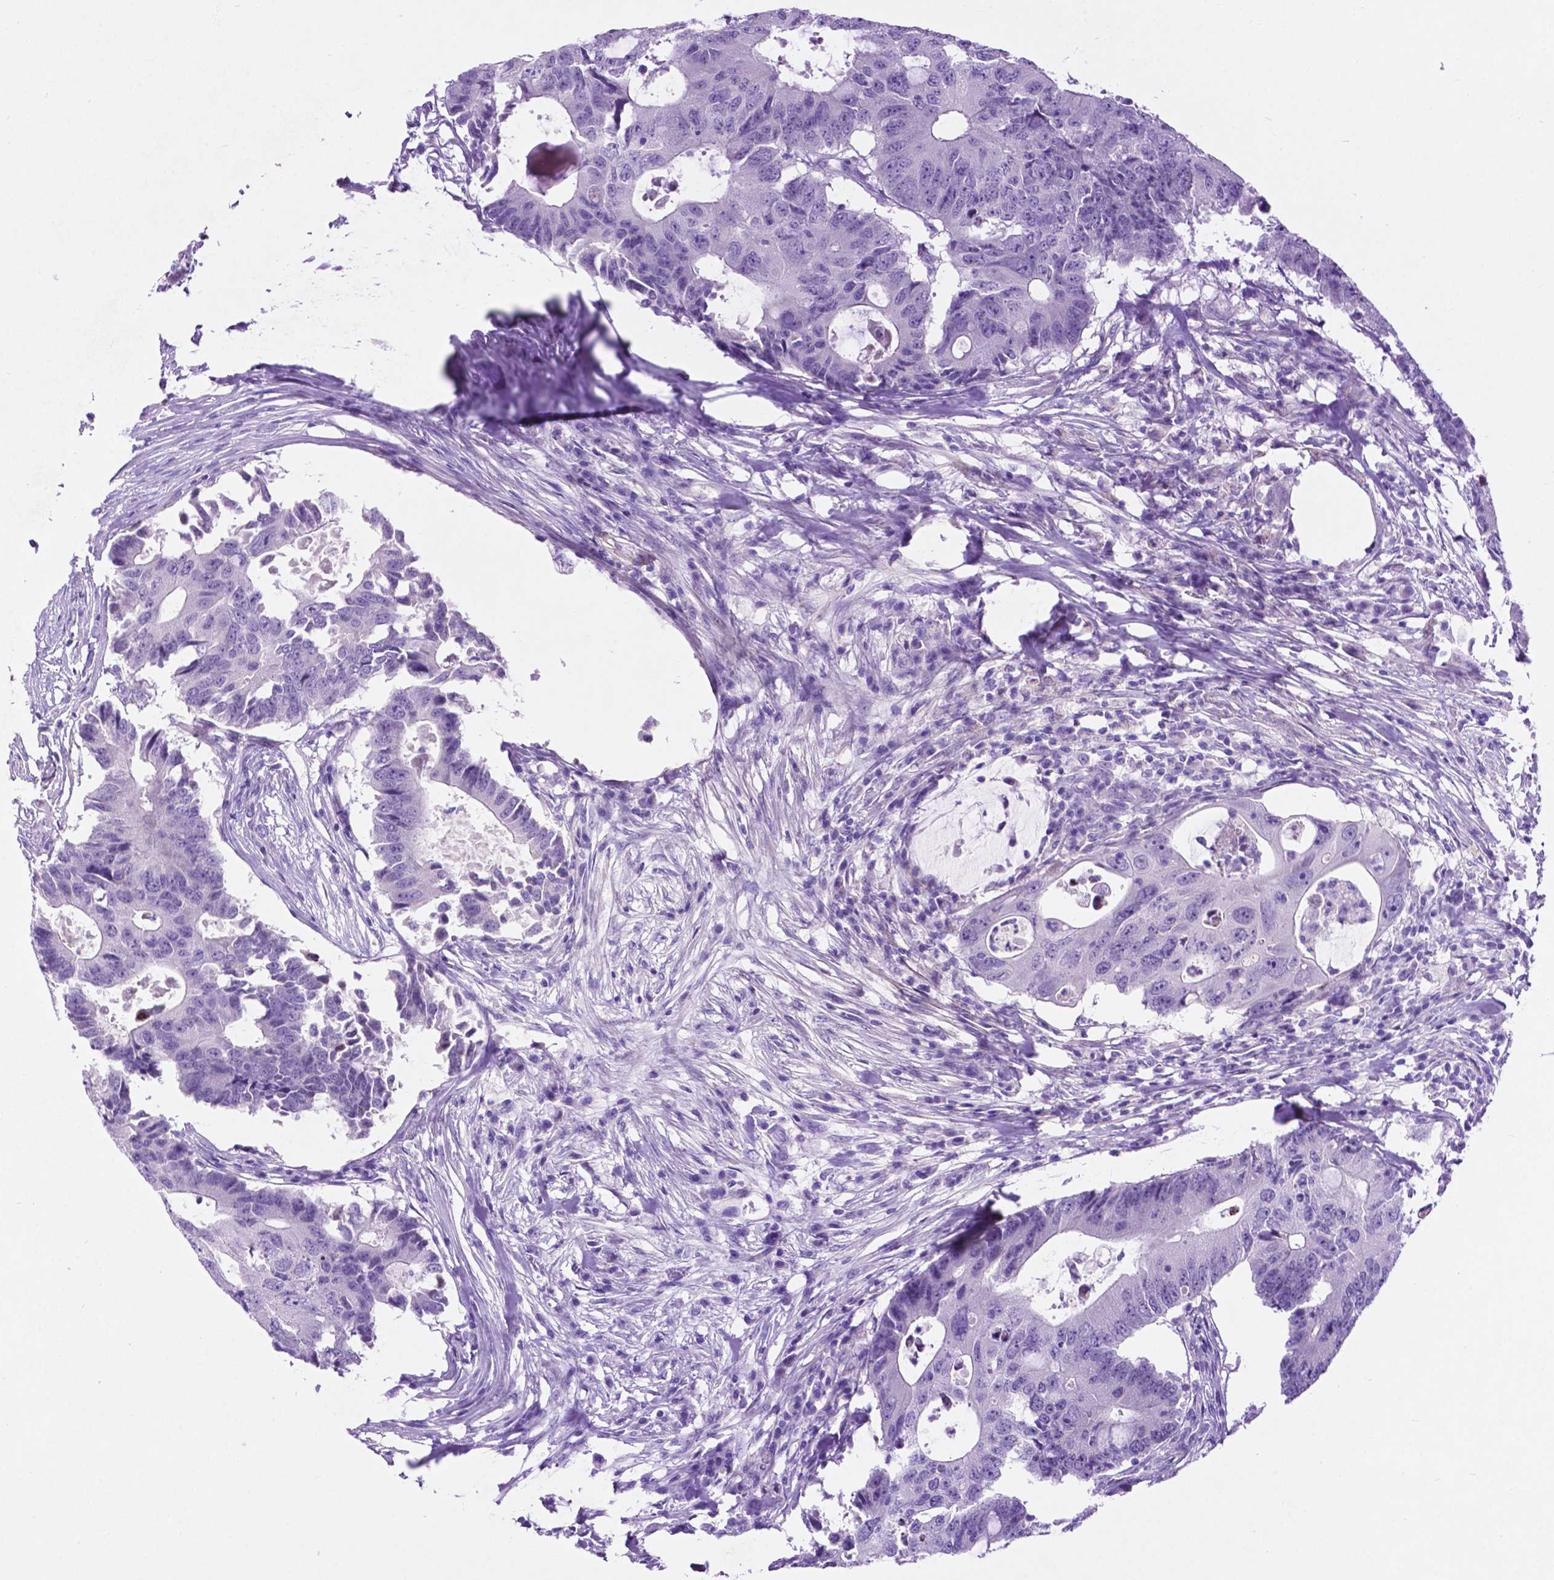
{"staining": {"intensity": "negative", "quantity": "none", "location": "none"}, "tissue": "colorectal cancer", "cell_type": "Tumor cells", "image_type": "cancer", "snomed": [{"axis": "morphology", "description": "Adenocarcinoma, NOS"}, {"axis": "topography", "description": "Colon"}], "caption": "The photomicrograph displays no staining of tumor cells in colorectal cancer (adenocarcinoma).", "gene": "ASPG", "patient": {"sex": "male", "age": 71}}